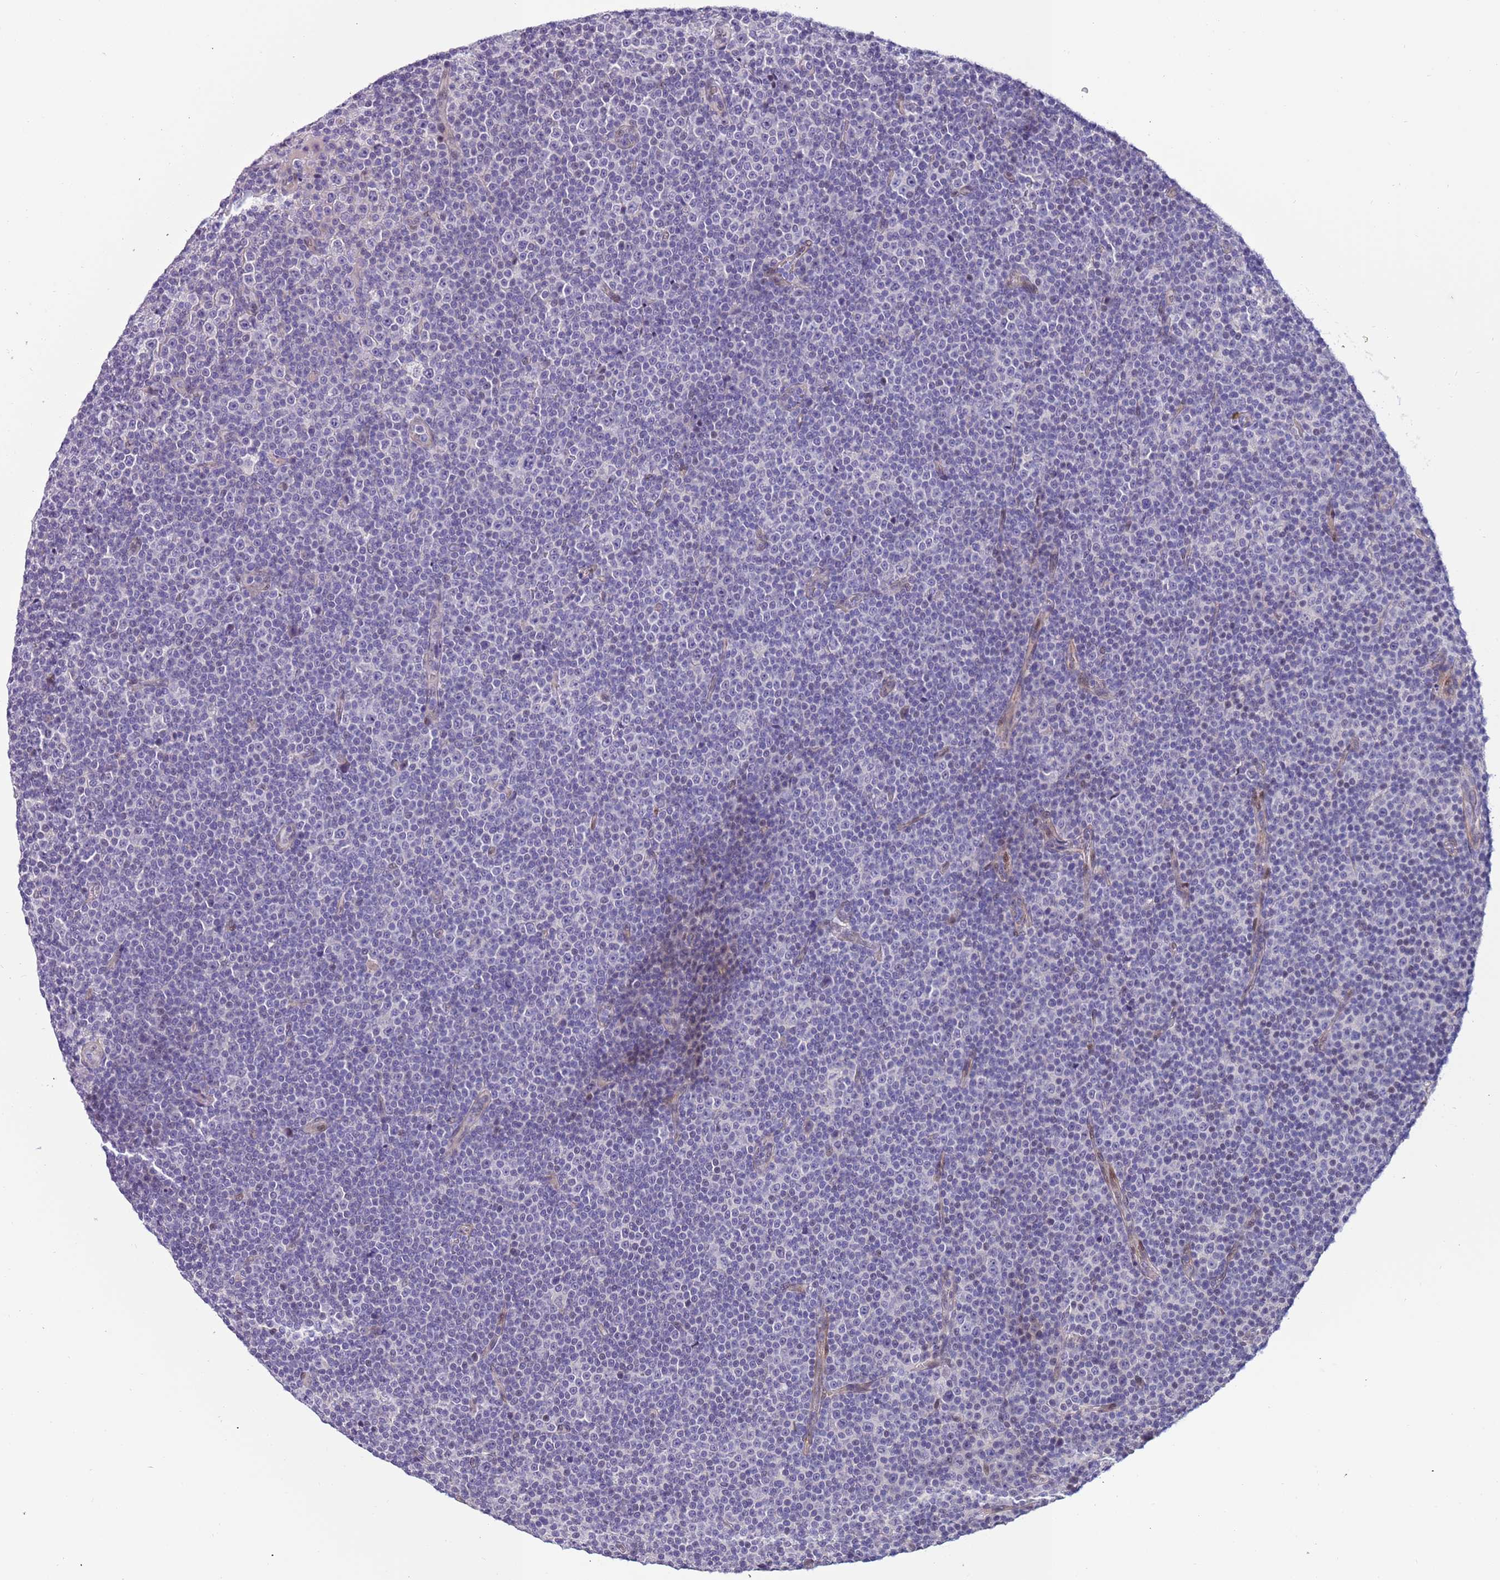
{"staining": {"intensity": "negative", "quantity": "none", "location": "none"}, "tissue": "lymphoma", "cell_type": "Tumor cells", "image_type": "cancer", "snomed": [{"axis": "morphology", "description": "Malignant lymphoma, non-Hodgkin's type, Low grade"}, {"axis": "topography", "description": "Lymph node"}], "caption": "Immunohistochemistry (IHC) image of human low-grade malignant lymphoma, non-Hodgkin's type stained for a protein (brown), which displays no positivity in tumor cells. The staining was performed using DAB (3,3'-diaminobenzidine) to visualize the protein expression in brown, while the nuclei were stained in blue with hematoxylin (Magnification: 20x).", "gene": "PLEKHH1", "patient": {"sex": "female", "age": 67}}